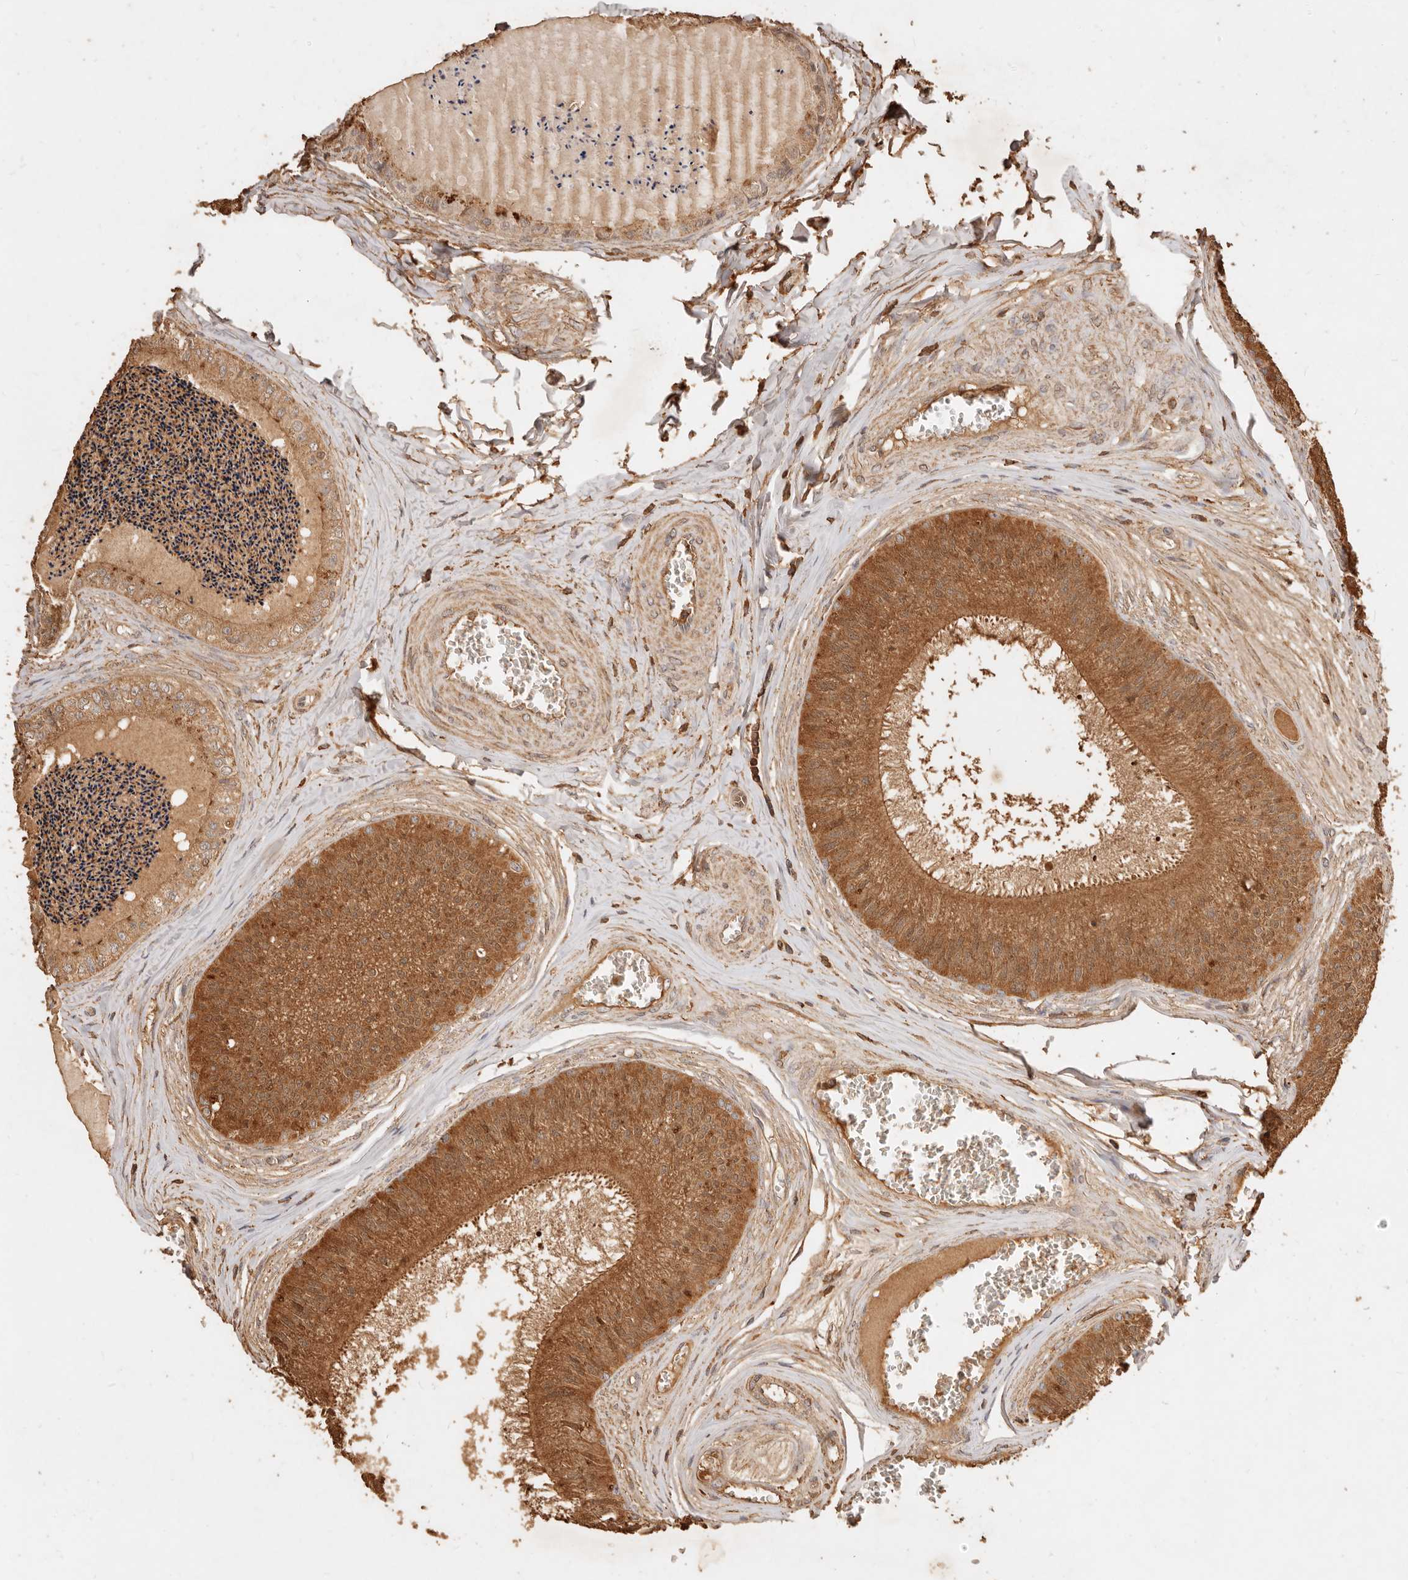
{"staining": {"intensity": "strong", "quantity": ">75%", "location": "cytoplasmic/membranous"}, "tissue": "epididymis", "cell_type": "Glandular cells", "image_type": "normal", "snomed": [{"axis": "morphology", "description": "Normal tissue, NOS"}, {"axis": "topography", "description": "Epididymis"}], "caption": "Immunohistochemistry micrograph of unremarkable epididymis stained for a protein (brown), which shows high levels of strong cytoplasmic/membranous staining in about >75% of glandular cells.", "gene": "FAM180B", "patient": {"sex": "male", "age": 31}}